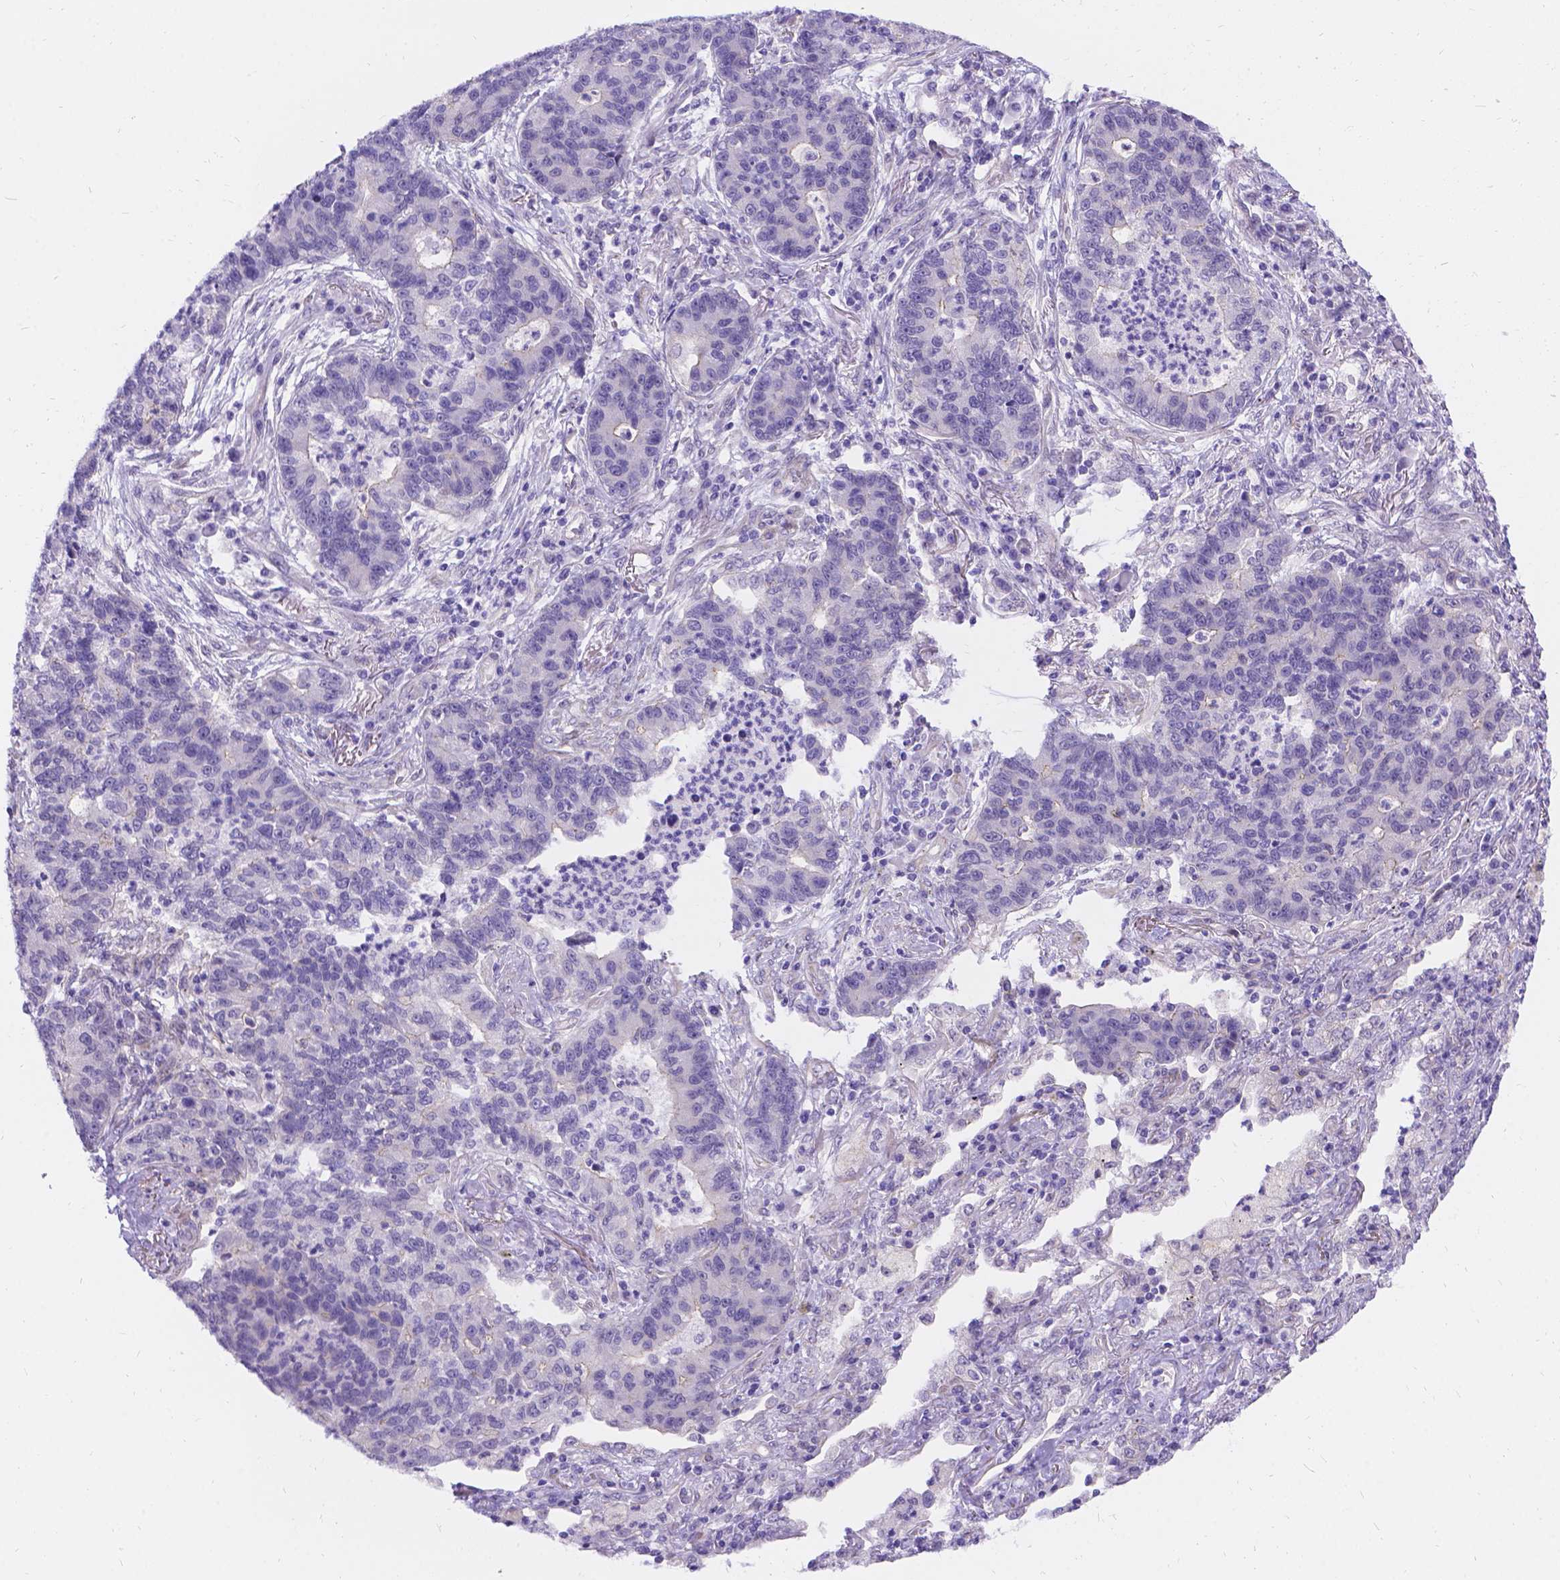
{"staining": {"intensity": "negative", "quantity": "none", "location": "none"}, "tissue": "lung cancer", "cell_type": "Tumor cells", "image_type": "cancer", "snomed": [{"axis": "morphology", "description": "Adenocarcinoma, NOS"}, {"axis": "topography", "description": "Lung"}], "caption": "The image demonstrates no significant positivity in tumor cells of lung adenocarcinoma.", "gene": "PALS1", "patient": {"sex": "female", "age": 57}}